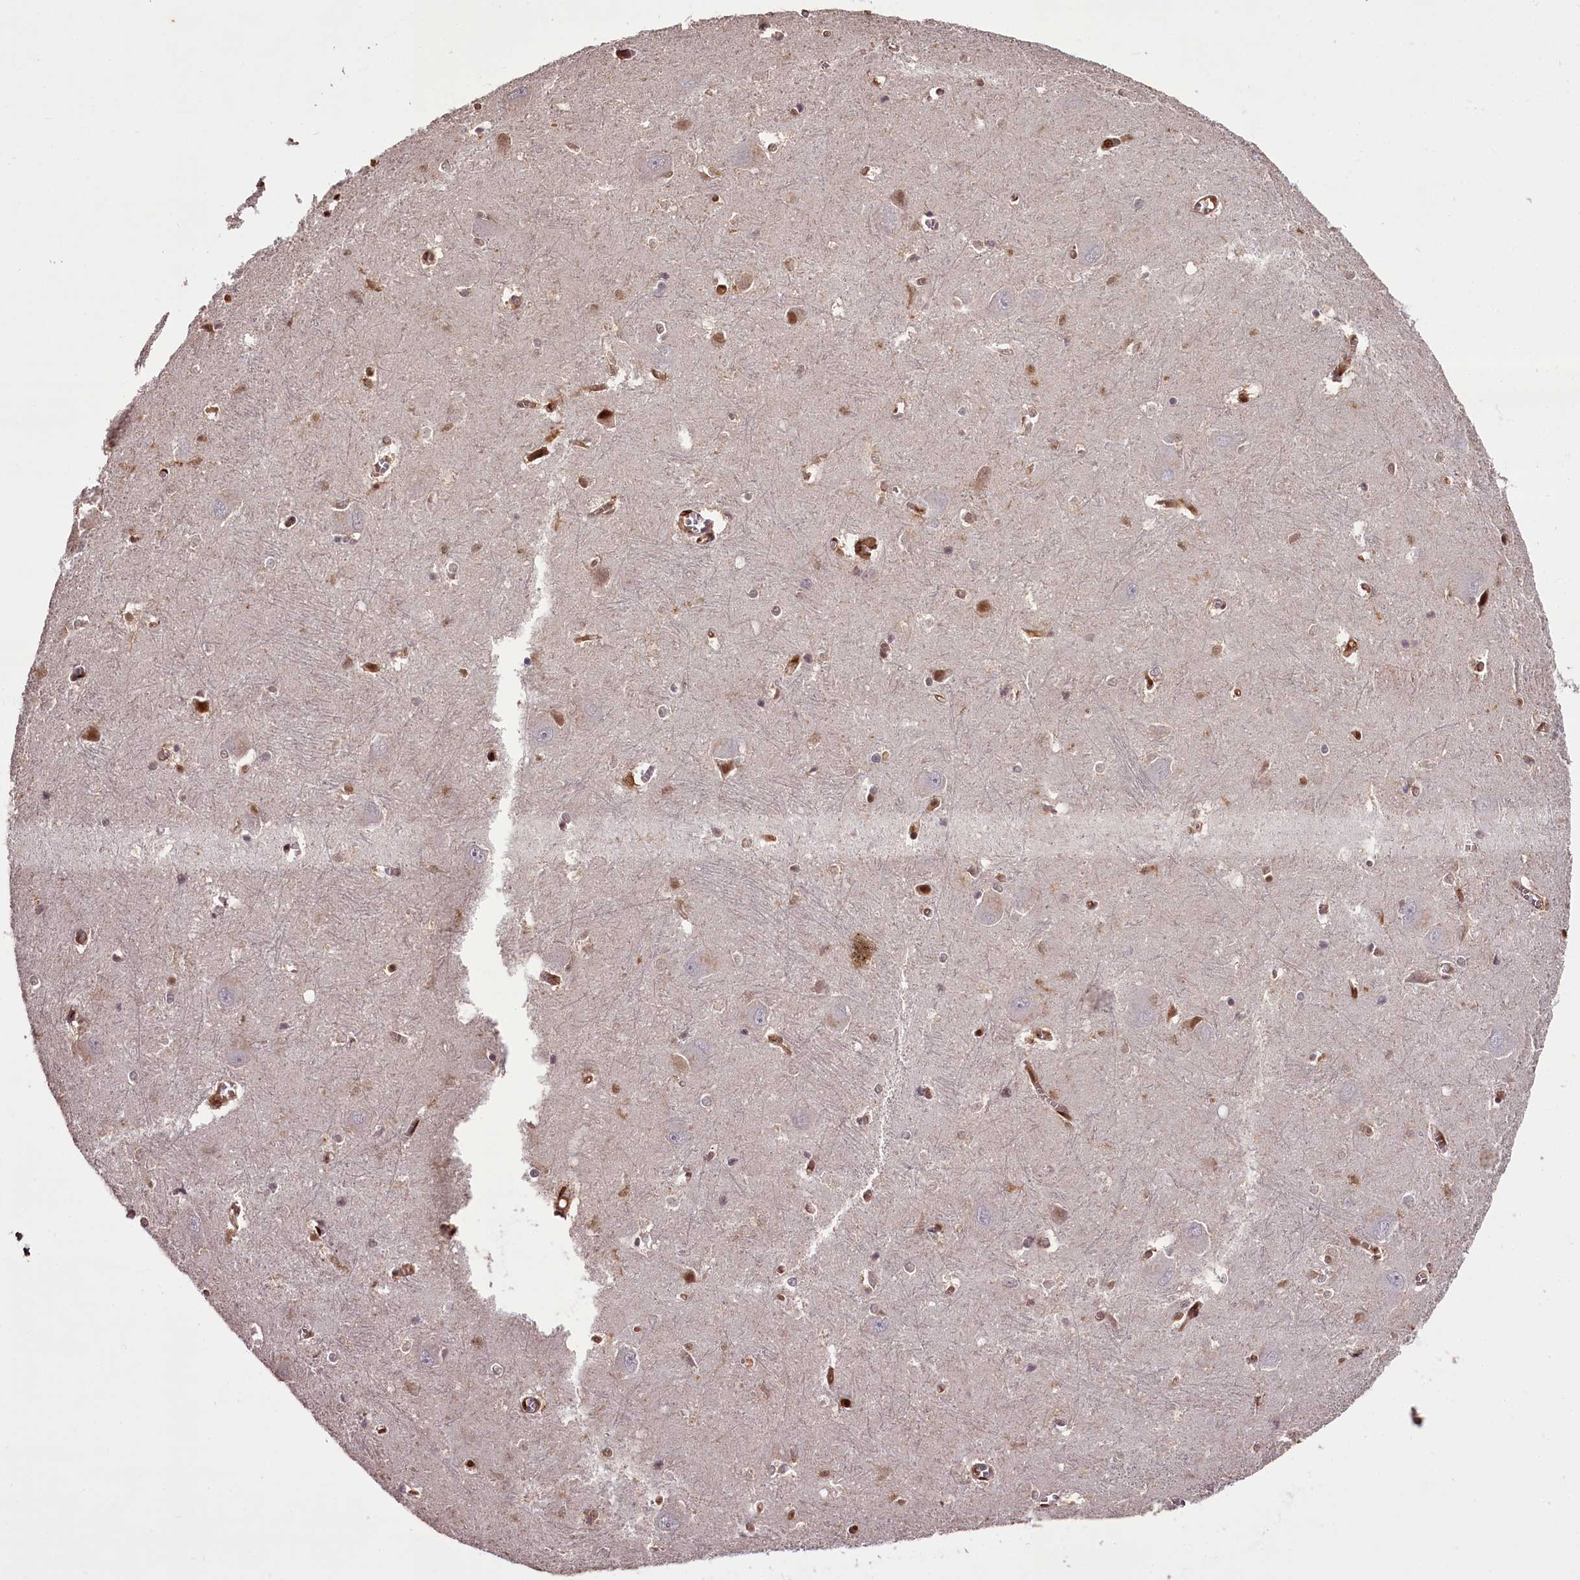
{"staining": {"intensity": "weak", "quantity": "25%-75%", "location": "cytoplasmic/membranous,nuclear"}, "tissue": "caudate", "cell_type": "Glial cells", "image_type": "normal", "snomed": [{"axis": "morphology", "description": "Normal tissue, NOS"}, {"axis": "topography", "description": "Lateral ventricle wall"}], "caption": "This histopathology image exhibits immunohistochemistry (IHC) staining of benign human caudate, with low weak cytoplasmic/membranous,nuclear expression in about 25%-75% of glial cells.", "gene": "NPRL2", "patient": {"sex": "male", "age": 37}}